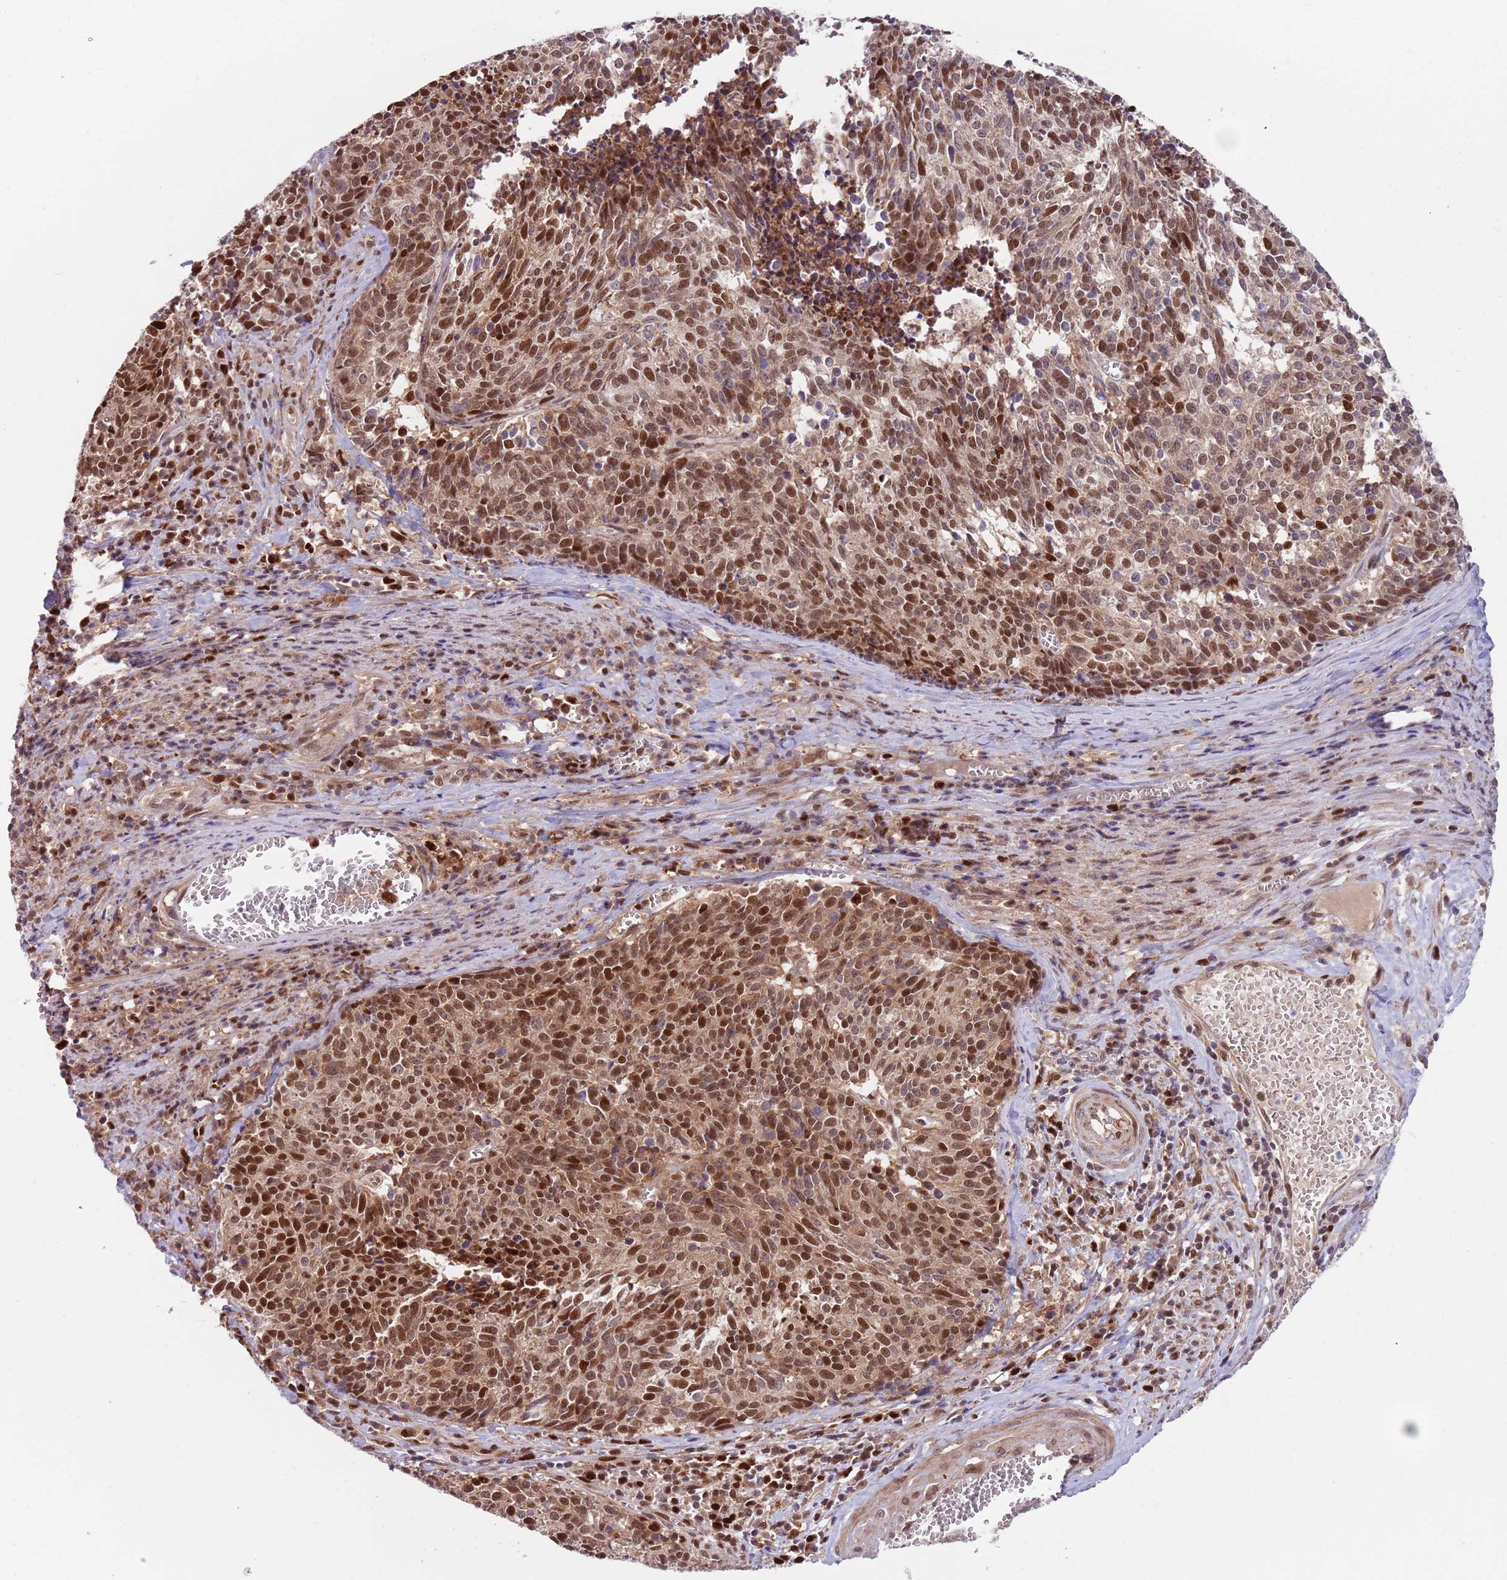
{"staining": {"intensity": "strong", "quantity": ">75%", "location": "cytoplasmic/membranous,nuclear"}, "tissue": "cervical cancer", "cell_type": "Tumor cells", "image_type": "cancer", "snomed": [{"axis": "morphology", "description": "Squamous cell carcinoma, NOS"}, {"axis": "topography", "description": "Cervix"}], "caption": "Tumor cells show high levels of strong cytoplasmic/membranous and nuclear staining in approximately >75% of cells in human cervical squamous cell carcinoma.", "gene": "RMND5B", "patient": {"sex": "female", "age": 29}}